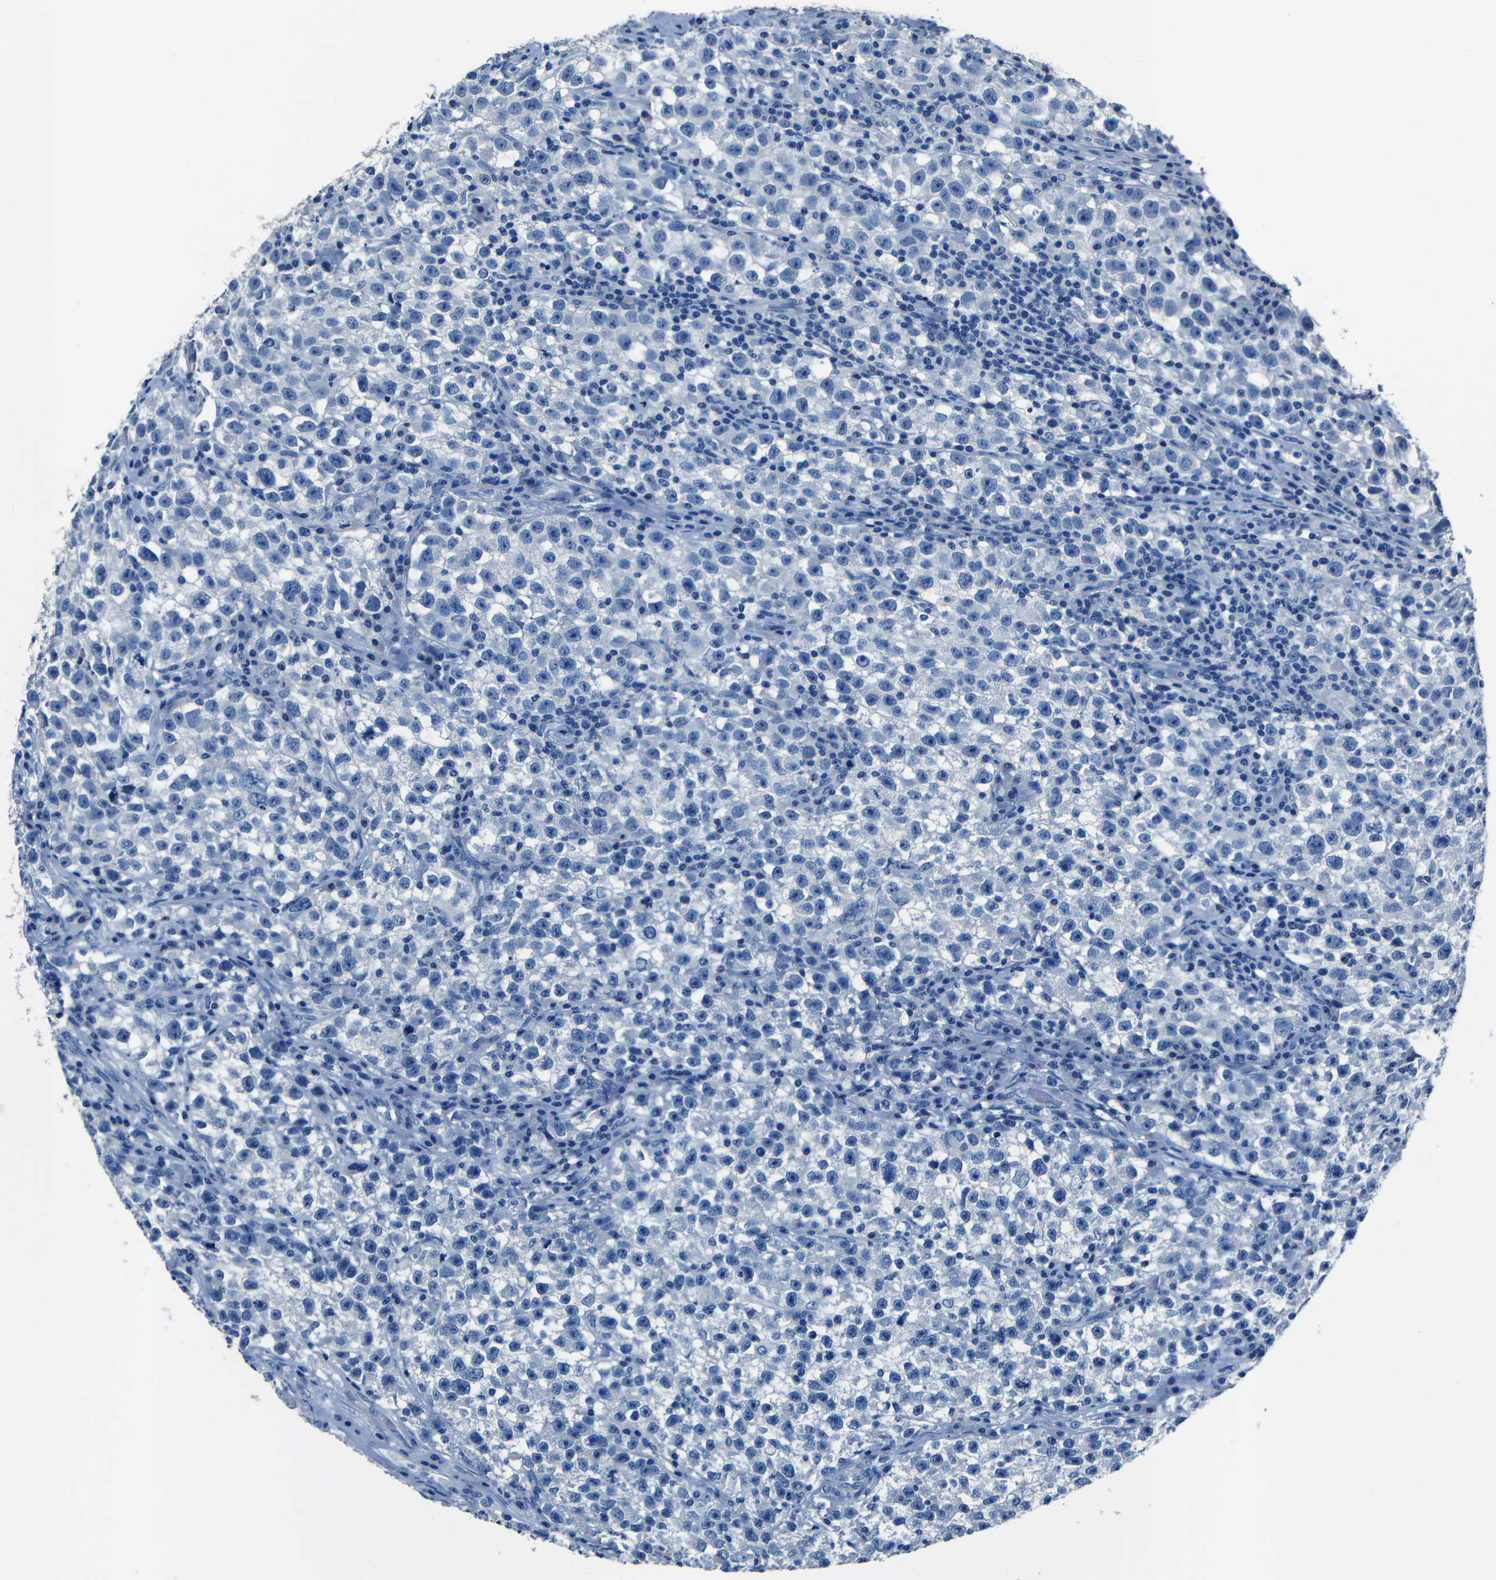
{"staining": {"intensity": "negative", "quantity": "none", "location": "none"}, "tissue": "testis cancer", "cell_type": "Tumor cells", "image_type": "cancer", "snomed": [{"axis": "morphology", "description": "Seminoma, NOS"}, {"axis": "topography", "description": "Testis"}], "caption": "This is an IHC micrograph of human testis cancer. There is no staining in tumor cells.", "gene": "NCMAP", "patient": {"sex": "male", "age": 22}}